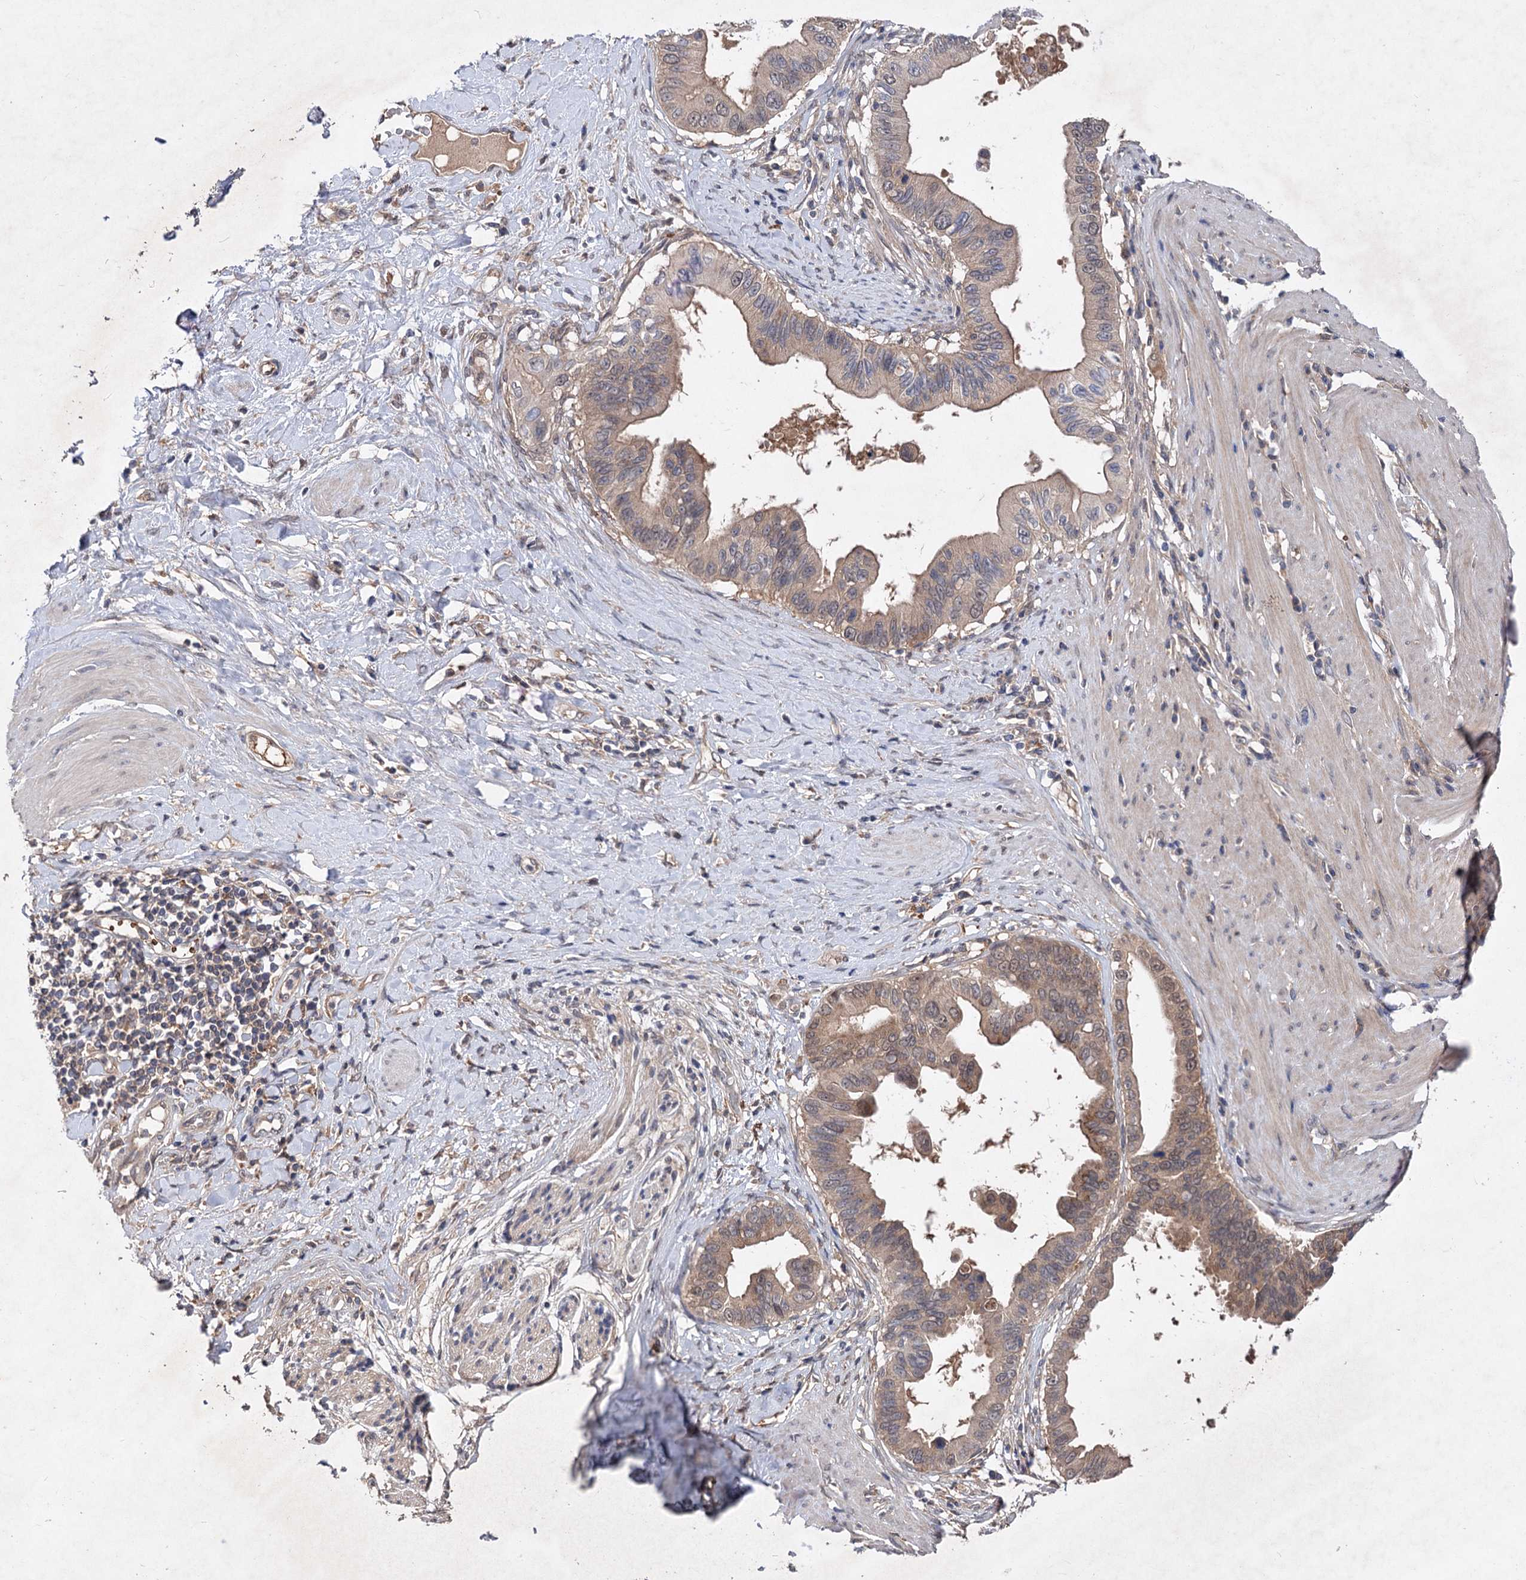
{"staining": {"intensity": "weak", "quantity": ">75%", "location": "cytoplasmic/membranous,nuclear"}, "tissue": "pancreatic cancer", "cell_type": "Tumor cells", "image_type": "cancer", "snomed": [{"axis": "morphology", "description": "Adenocarcinoma, NOS"}, {"axis": "topography", "description": "Pancreas"}], "caption": "Protein analysis of pancreatic cancer tissue shows weak cytoplasmic/membranous and nuclear positivity in approximately >75% of tumor cells.", "gene": "NUDCD2", "patient": {"sex": "female", "age": 56}}